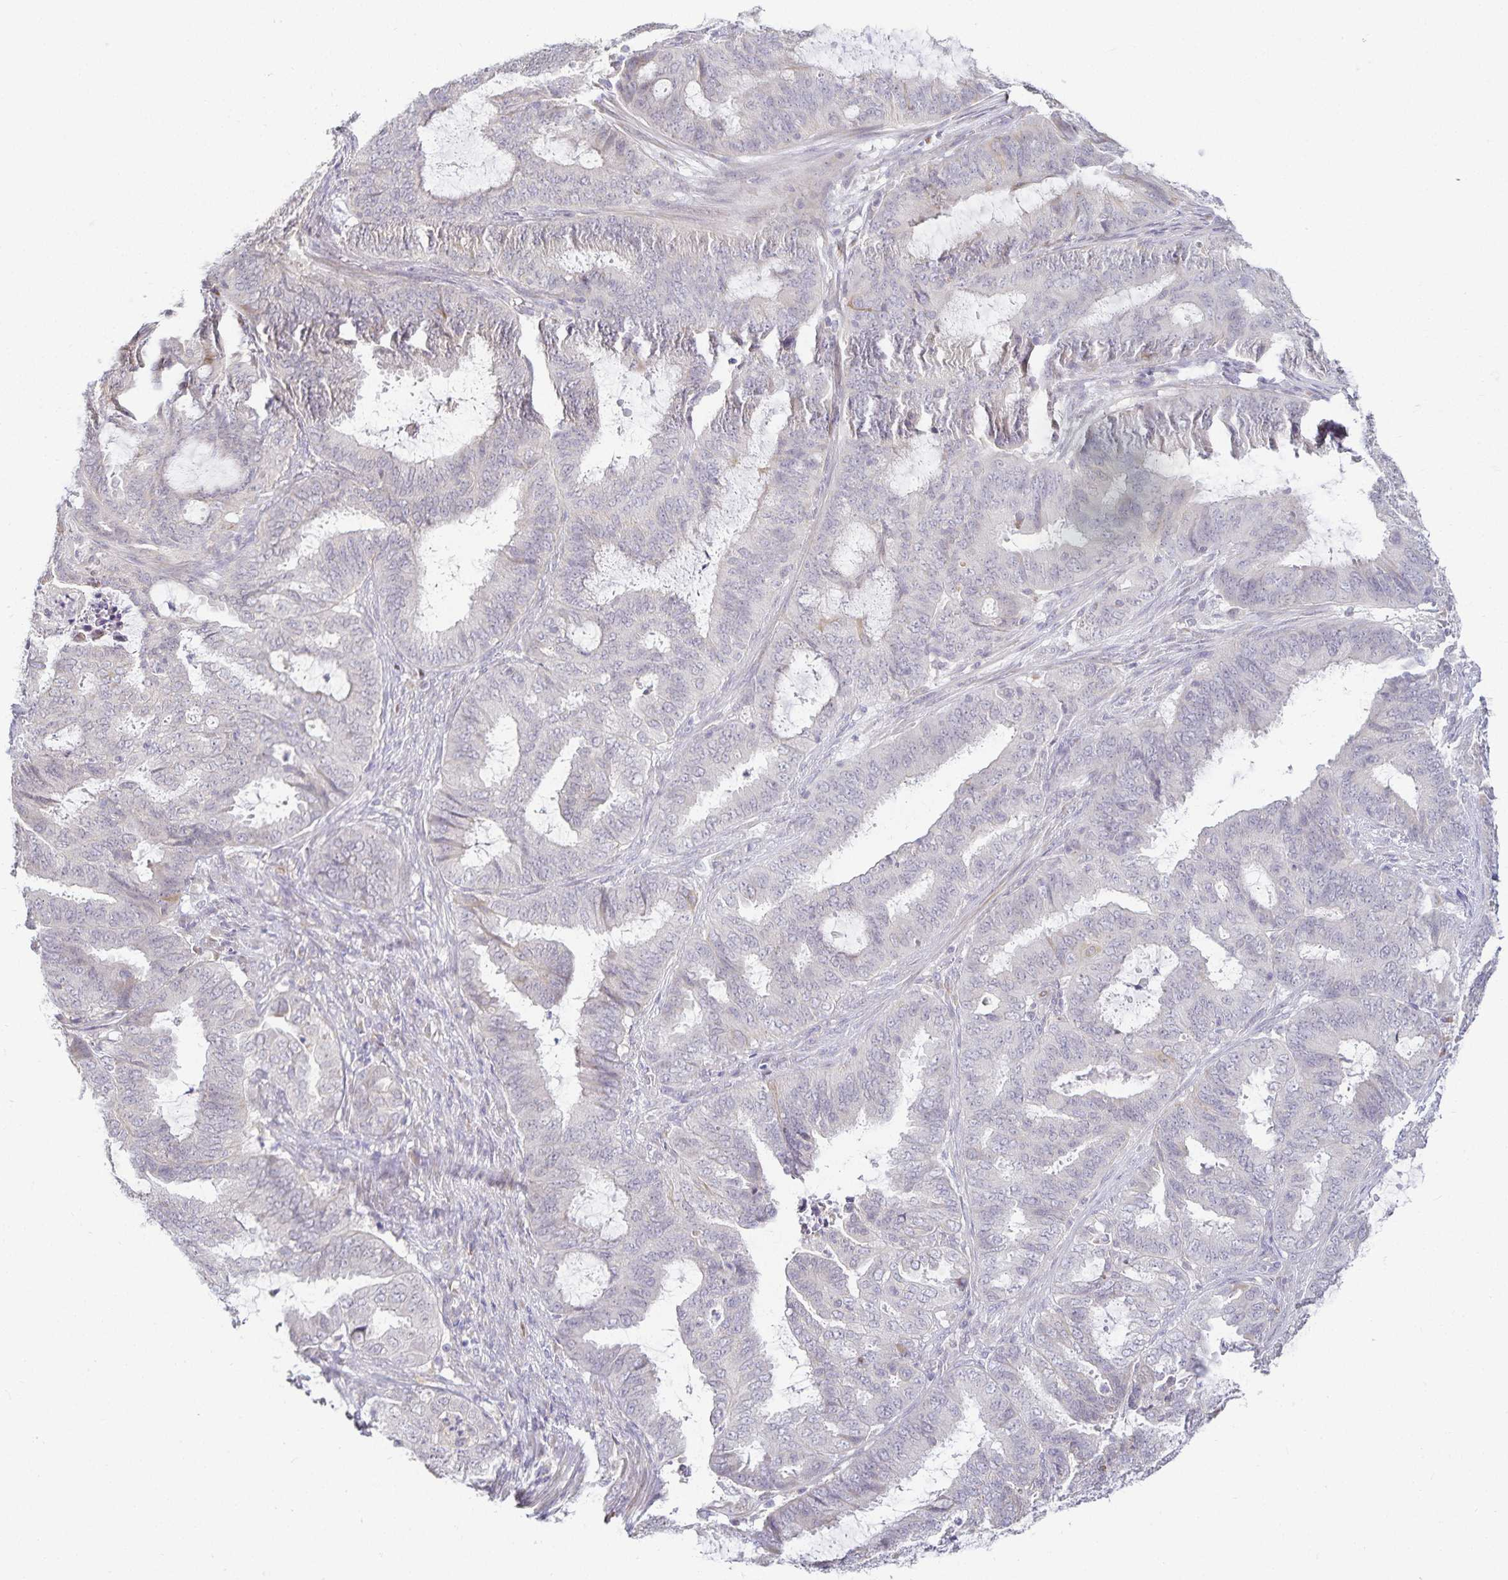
{"staining": {"intensity": "negative", "quantity": "none", "location": "none"}, "tissue": "endometrial cancer", "cell_type": "Tumor cells", "image_type": "cancer", "snomed": [{"axis": "morphology", "description": "Adenocarcinoma, NOS"}, {"axis": "topography", "description": "Endometrium"}], "caption": "Immunohistochemical staining of human adenocarcinoma (endometrial) demonstrates no significant positivity in tumor cells.", "gene": "GP2", "patient": {"sex": "female", "age": 51}}